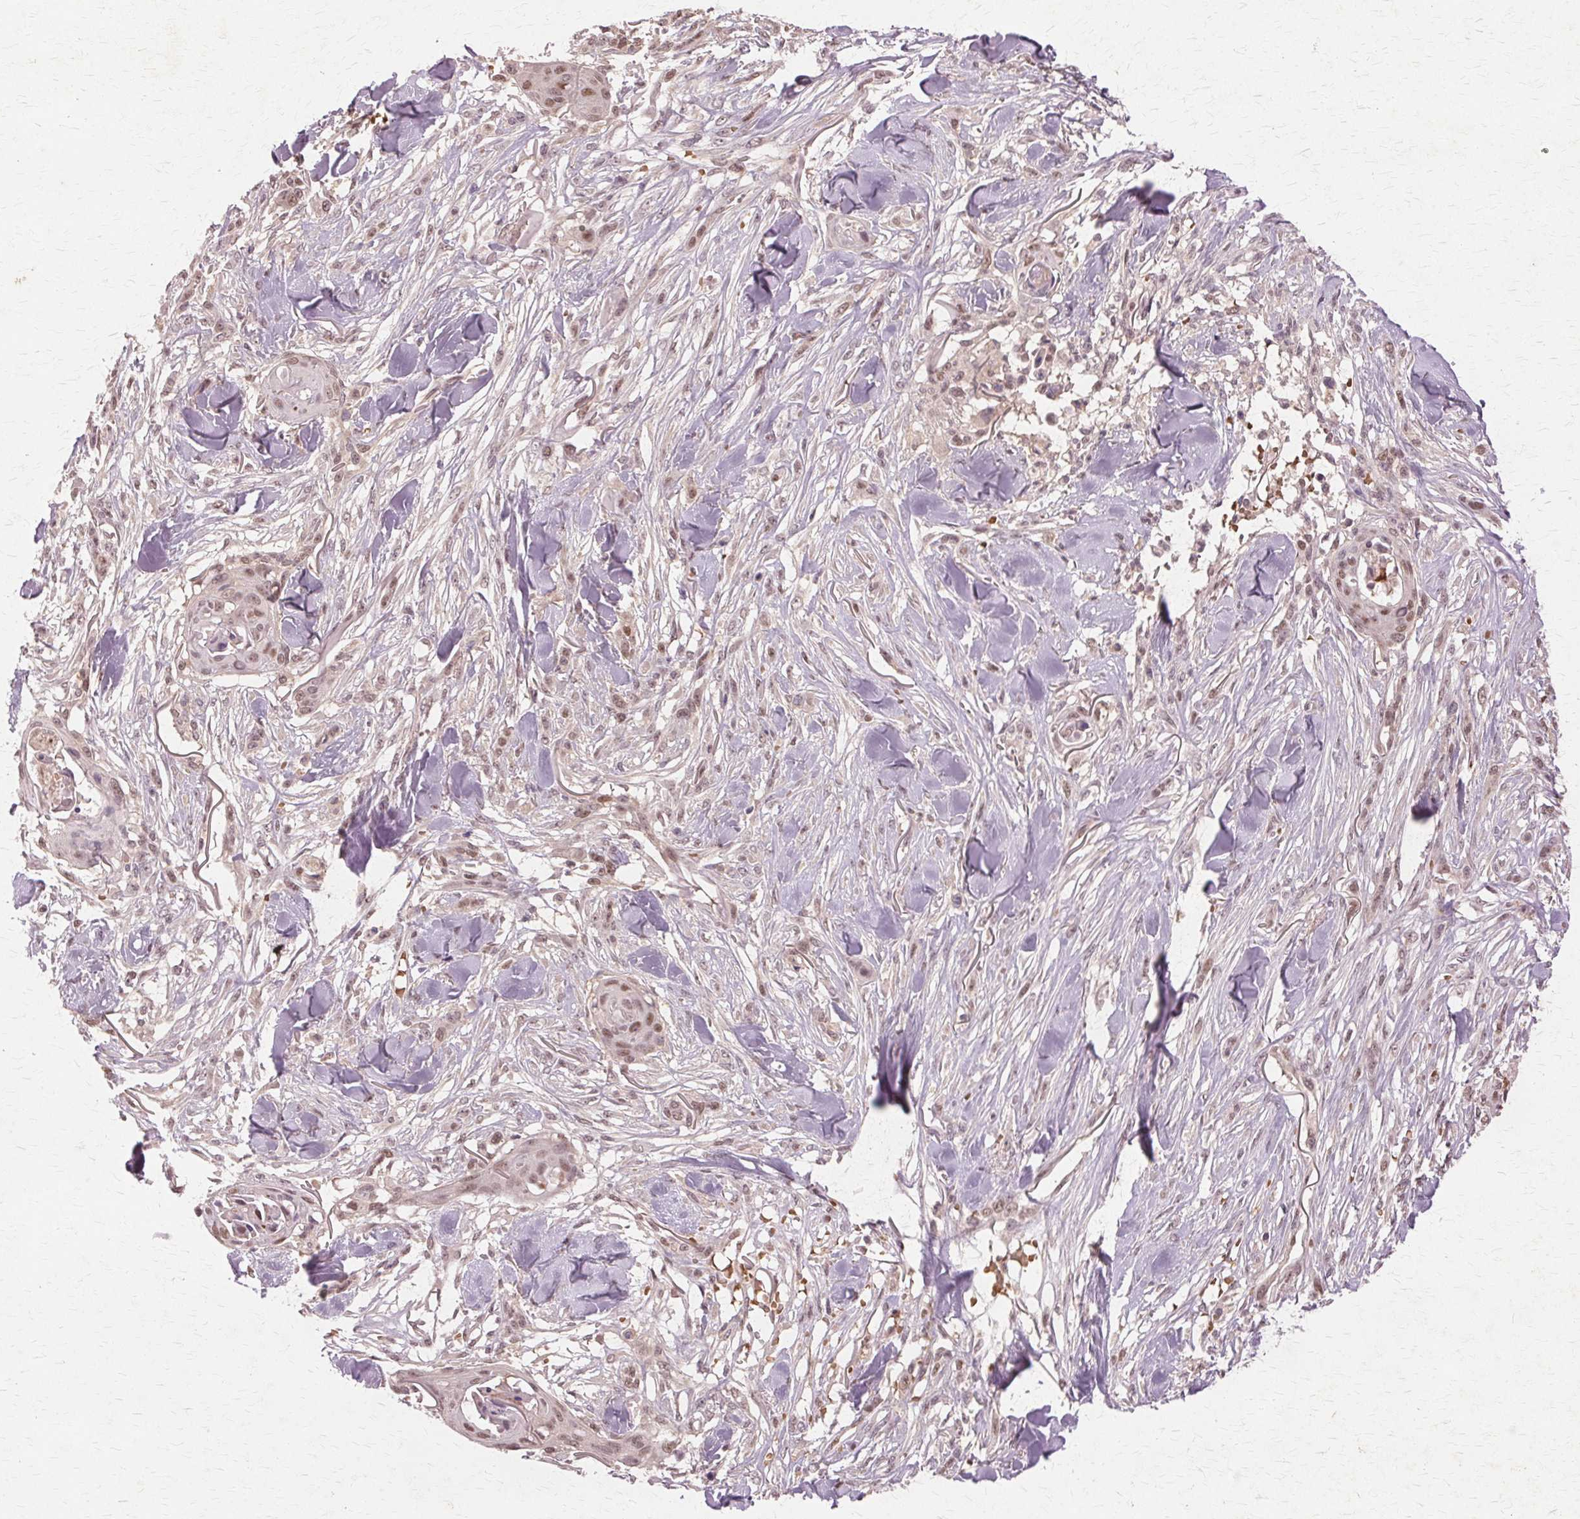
{"staining": {"intensity": "moderate", "quantity": ">75%", "location": "nuclear"}, "tissue": "skin cancer", "cell_type": "Tumor cells", "image_type": "cancer", "snomed": [{"axis": "morphology", "description": "Squamous cell carcinoma, NOS"}, {"axis": "topography", "description": "Skin"}], "caption": "Immunohistochemistry (IHC) (DAB (3,3'-diaminobenzidine)) staining of human skin cancer (squamous cell carcinoma) shows moderate nuclear protein staining in about >75% of tumor cells.", "gene": "PRMT5", "patient": {"sex": "female", "age": 59}}